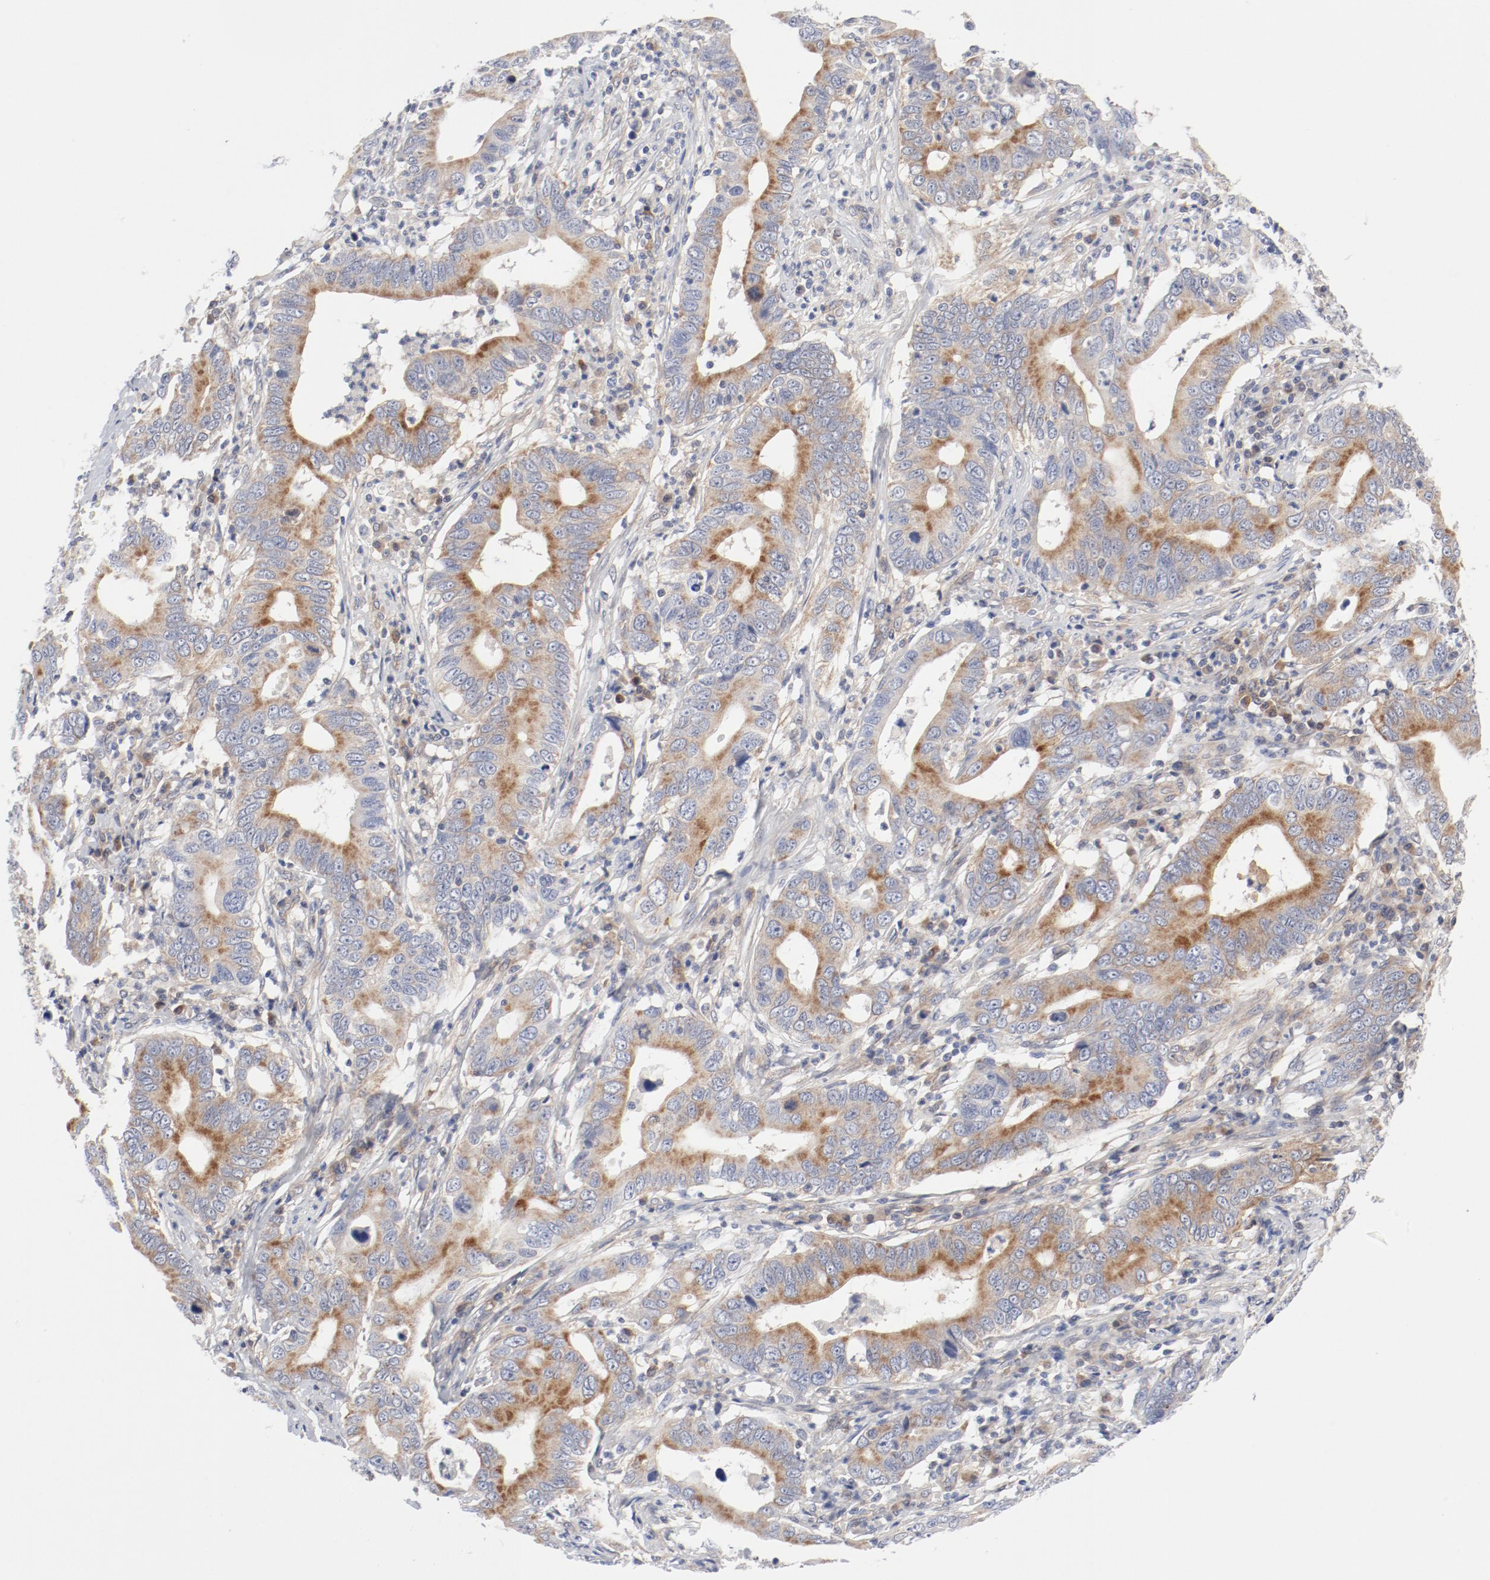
{"staining": {"intensity": "moderate", "quantity": ">75%", "location": "cytoplasmic/membranous"}, "tissue": "stomach cancer", "cell_type": "Tumor cells", "image_type": "cancer", "snomed": [{"axis": "morphology", "description": "Adenocarcinoma, NOS"}, {"axis": "topography", "description": "Stomach, upper"}], "caption": "A high-resolution photomicrograph shows immunohistochemistry staining of adenocarcinoma (stomach), which exhibits moderate cytoplasmic/membranous positivity in about >75% of tumor cells. (Stains: DAB (3,3'-diaminobenzidine) in brown, nuclei in blue, Microscopy: brightfield microscopy at high magnification).", "gene": "BAD", "patient": {"sex": "male", "age": 63}}